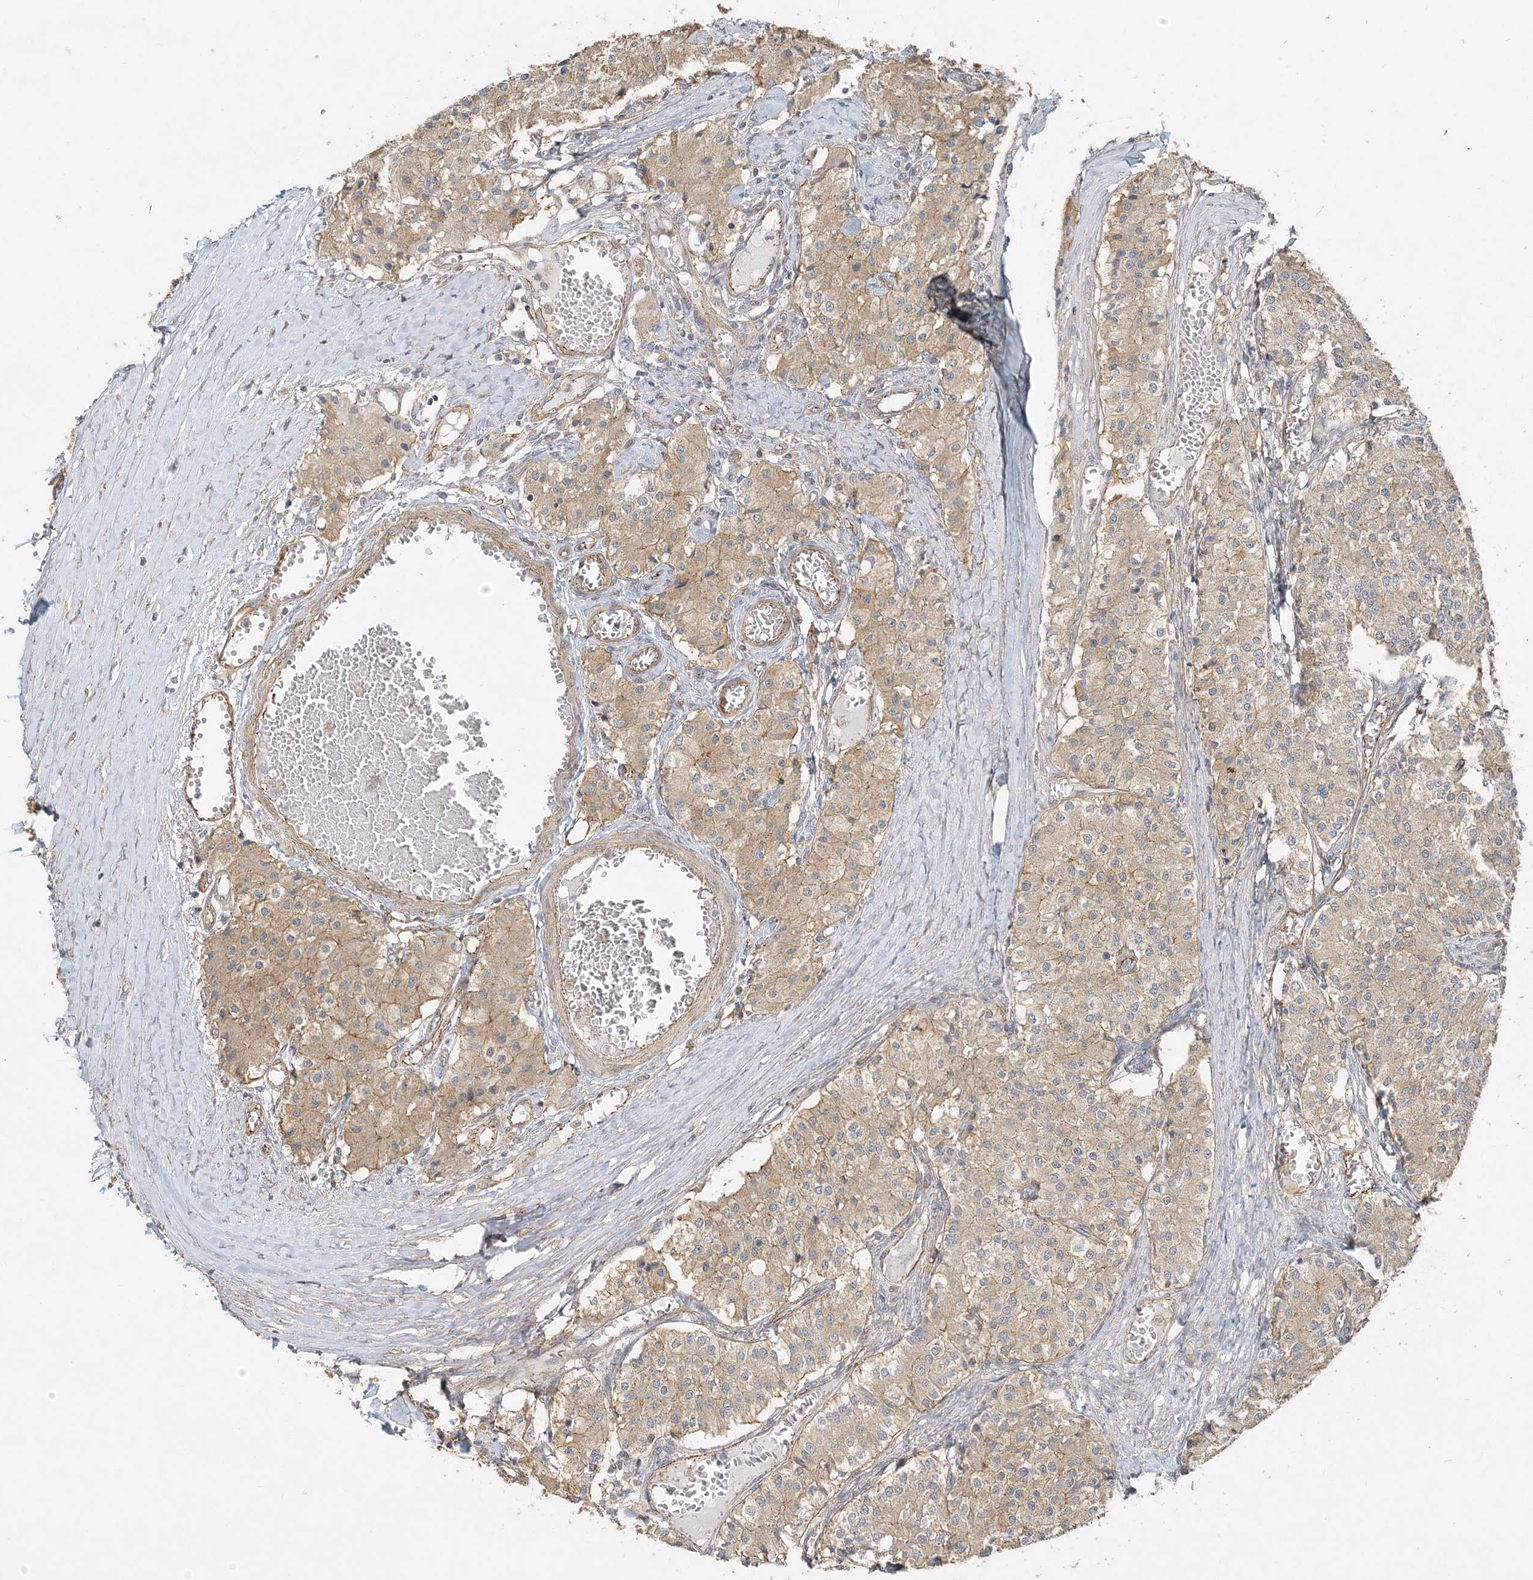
{"staining": {"intensity": "weak", "quantity": ">75%", "location": "cytoplasmic/membranous"}, "tissue": "carcinoid", "cell_type": "Tumor cells", "image_type": "cancer", "snomed": [{"axis": "morphology", "description": "Carcinoid, malignant, NOS"}, {"axis": "topography", "description": "Colon"}], "caption": "This histopathology image displays immunohistochemistry staining of carcinoid, with low weak cytoplasmic/membranous expression in approximately >75% of tumor cells.", "gene": "MAT2B", "patient": {"sex": "female", "age": 52}}